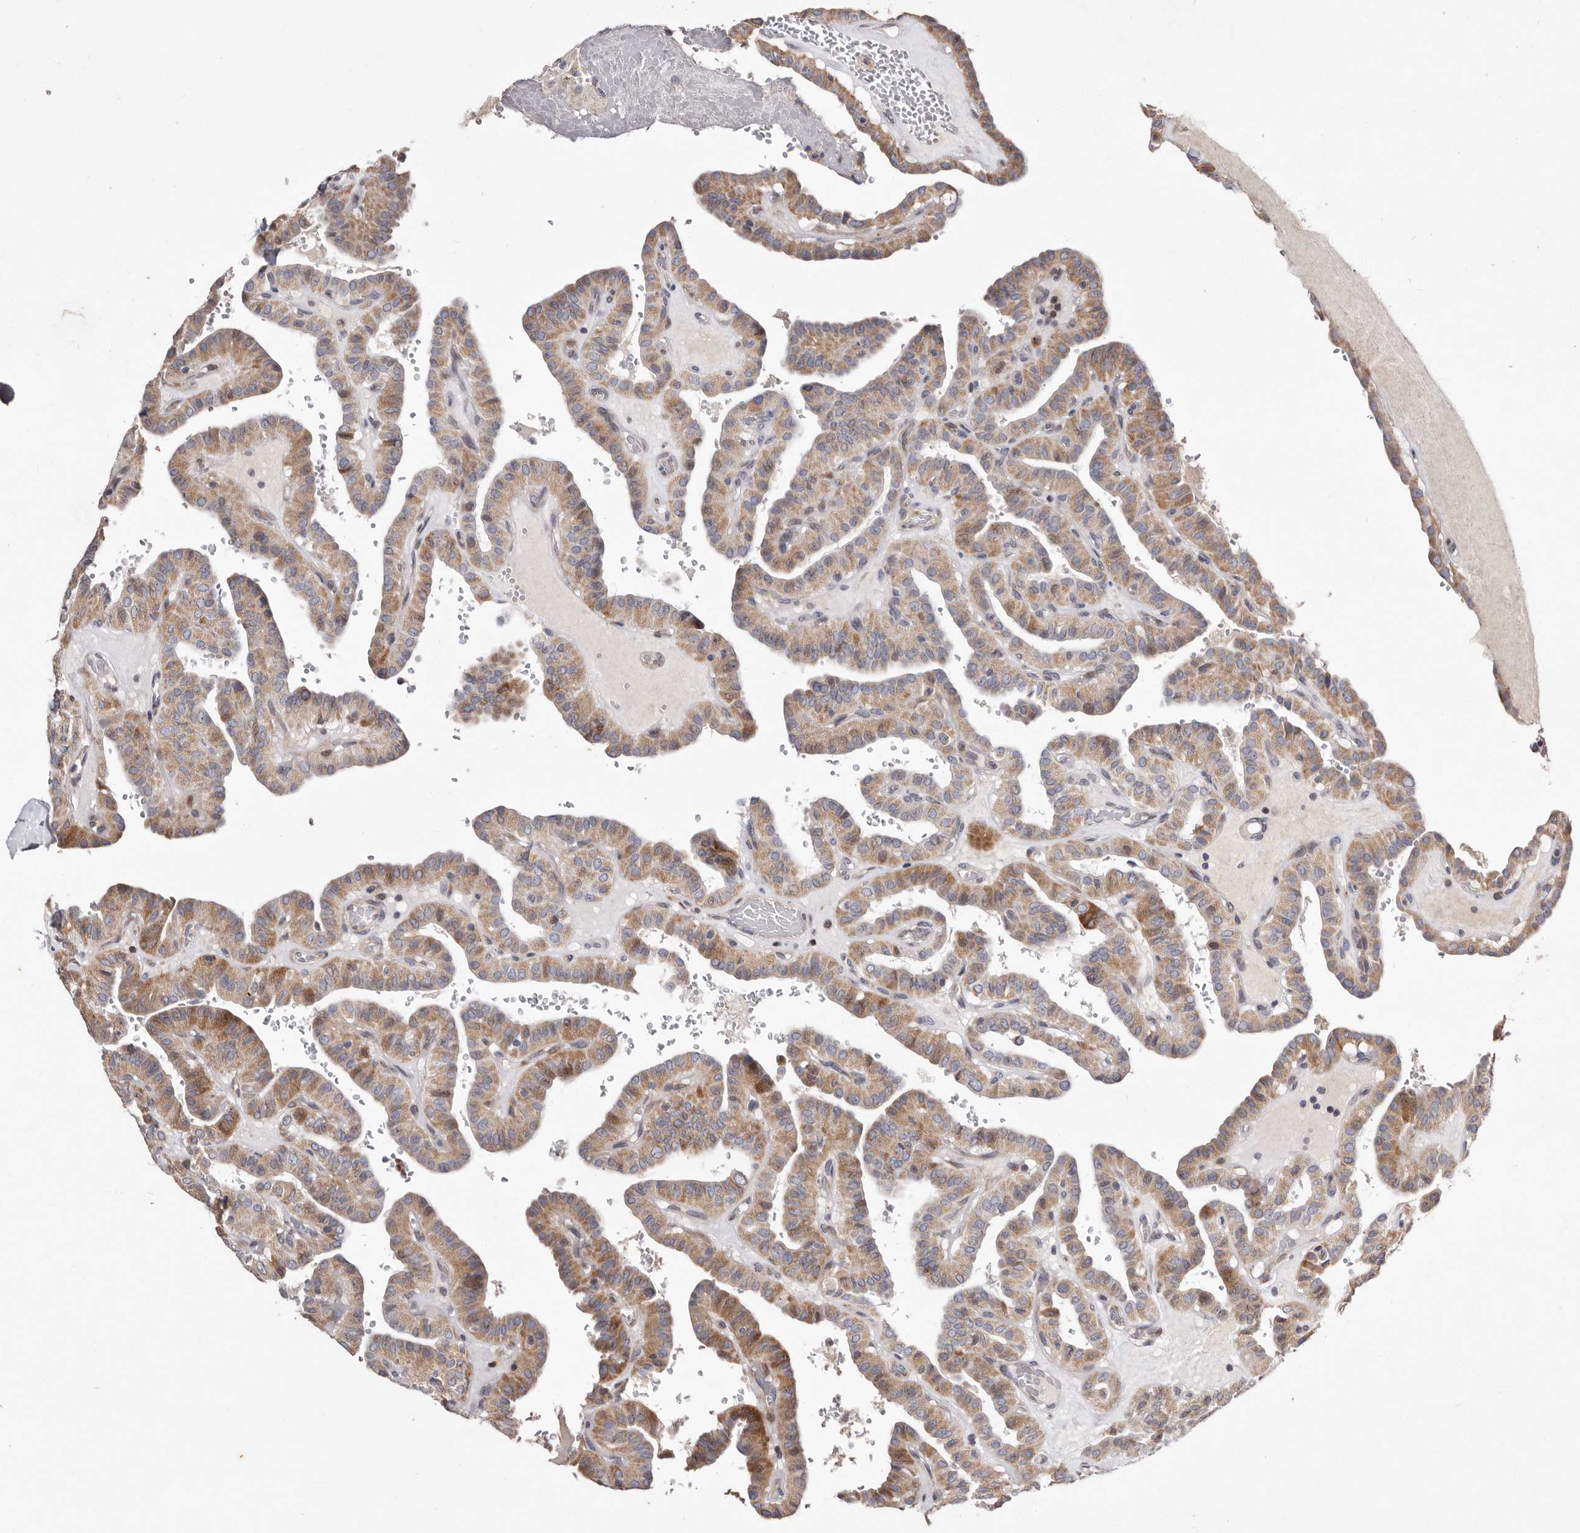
{"staining": {"intensity": "moderate", "quantity": ">75%", "location": "cytoplasmic/membranous"}, "tissue": "thyroid cancer", "cell_type": "Tumor cells", "image_type": "cancer", "snomed": [{"axis": "morphology", "description": "Papillary adenocarcinoma, NOS"}, {"axis": "topography", "description": "Thyroid gland"}], "caption": "Thyroid cancer tissue displays moderate cytoplasmic/membranous positivity in about >75% of tumor cells, visualized by immunohistochemistry.", "gene": "TIMM17B", "patient": {"sex": "male", "age": 77}}